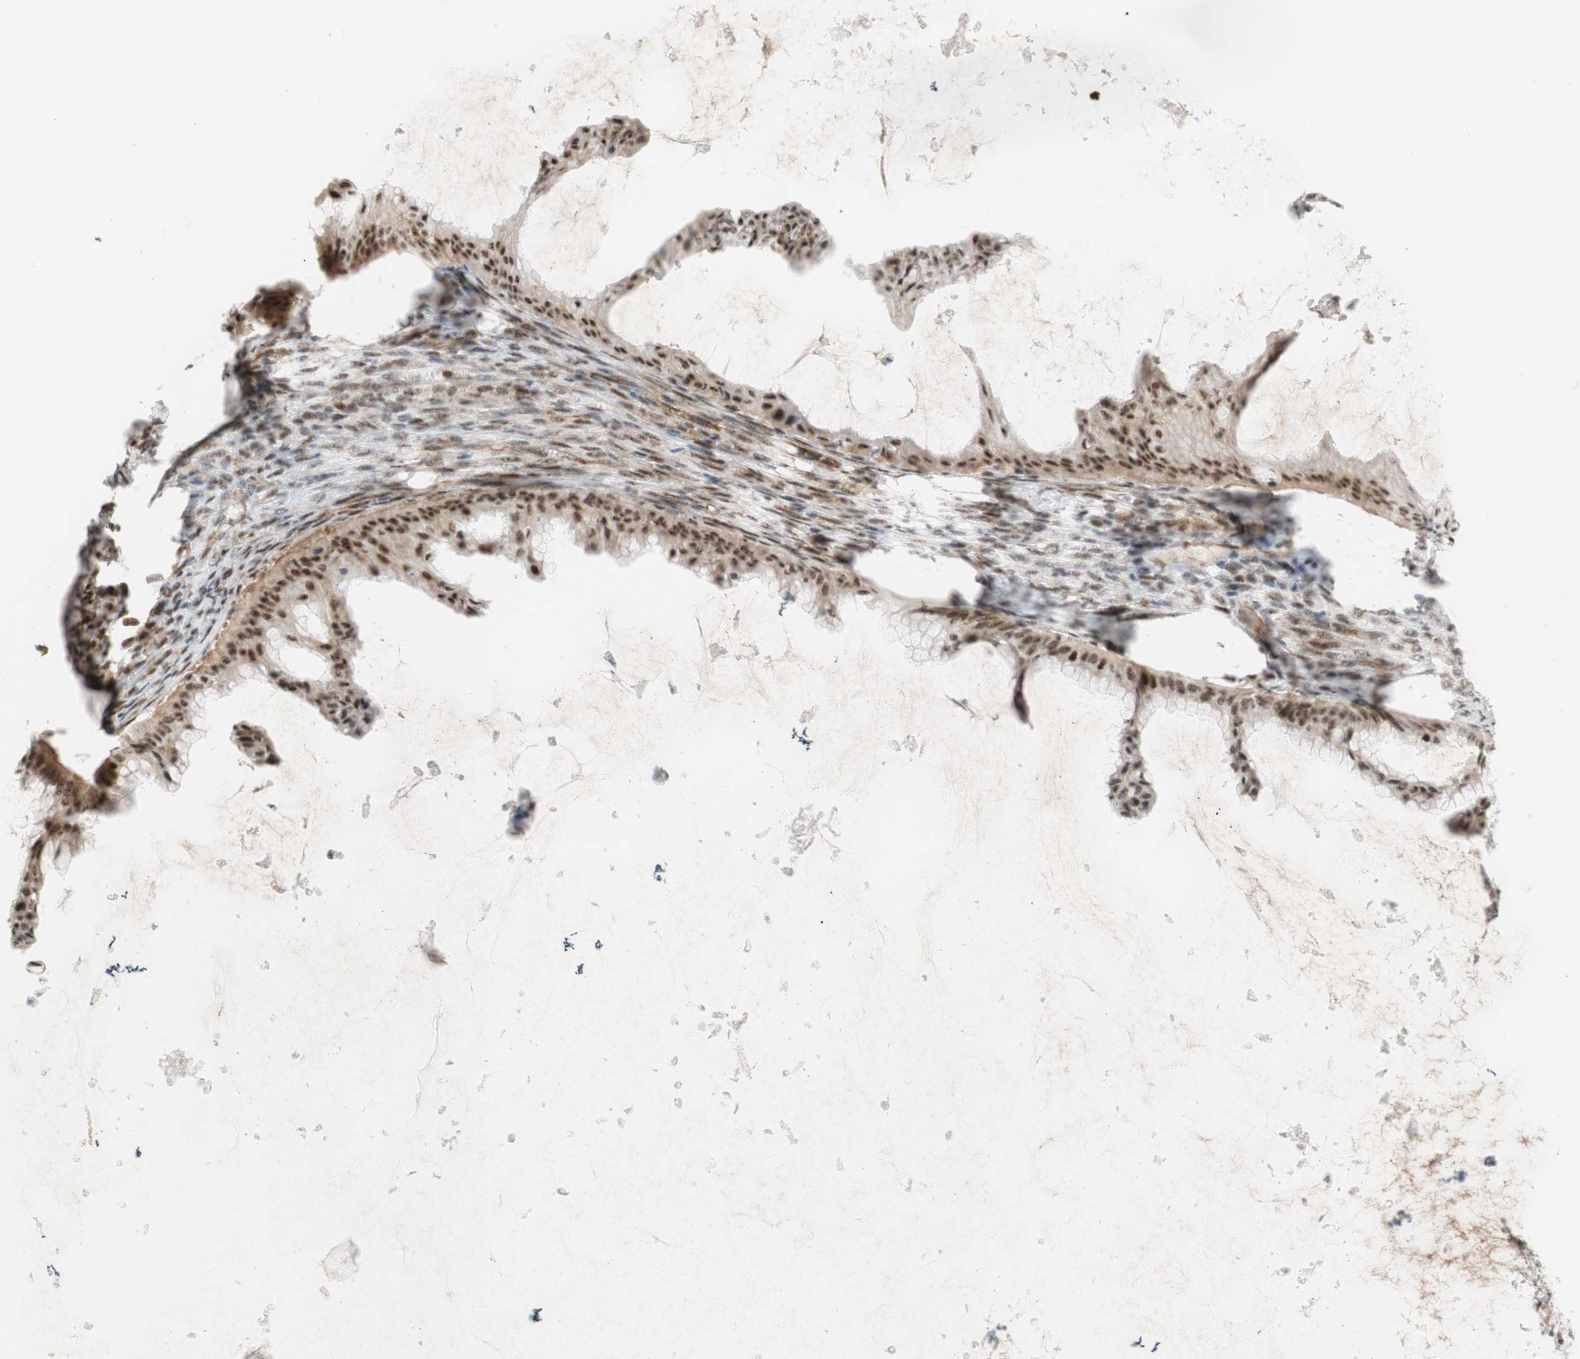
{"staining": {"intensity": "moderate", "quantity": ">75%", "location": "cytoplasmic/membranous,nuclear"}, "tissue": "ovarian cancer", "cell_type": "Tumor cells", "image_type": "cancer", "snomed": [{"axis": "morphology", "description": "Cystadenocarcinoma, mucinous, NOS"}, {"axis": "topography", "description": "Ovary"}], "caption": "Immunohistochemical staining of human ovarian cancer (mucinous cystadenocarcinoma) demonstrates medium levels of moderate cytoplasmic/membranous and nuclear protein positivity in approximately >75% of tumor cells. (IHC, brightfield microscopy, high magnification).", "gene": "SAP18", "patient": {"sex": "female", "age": 61}}